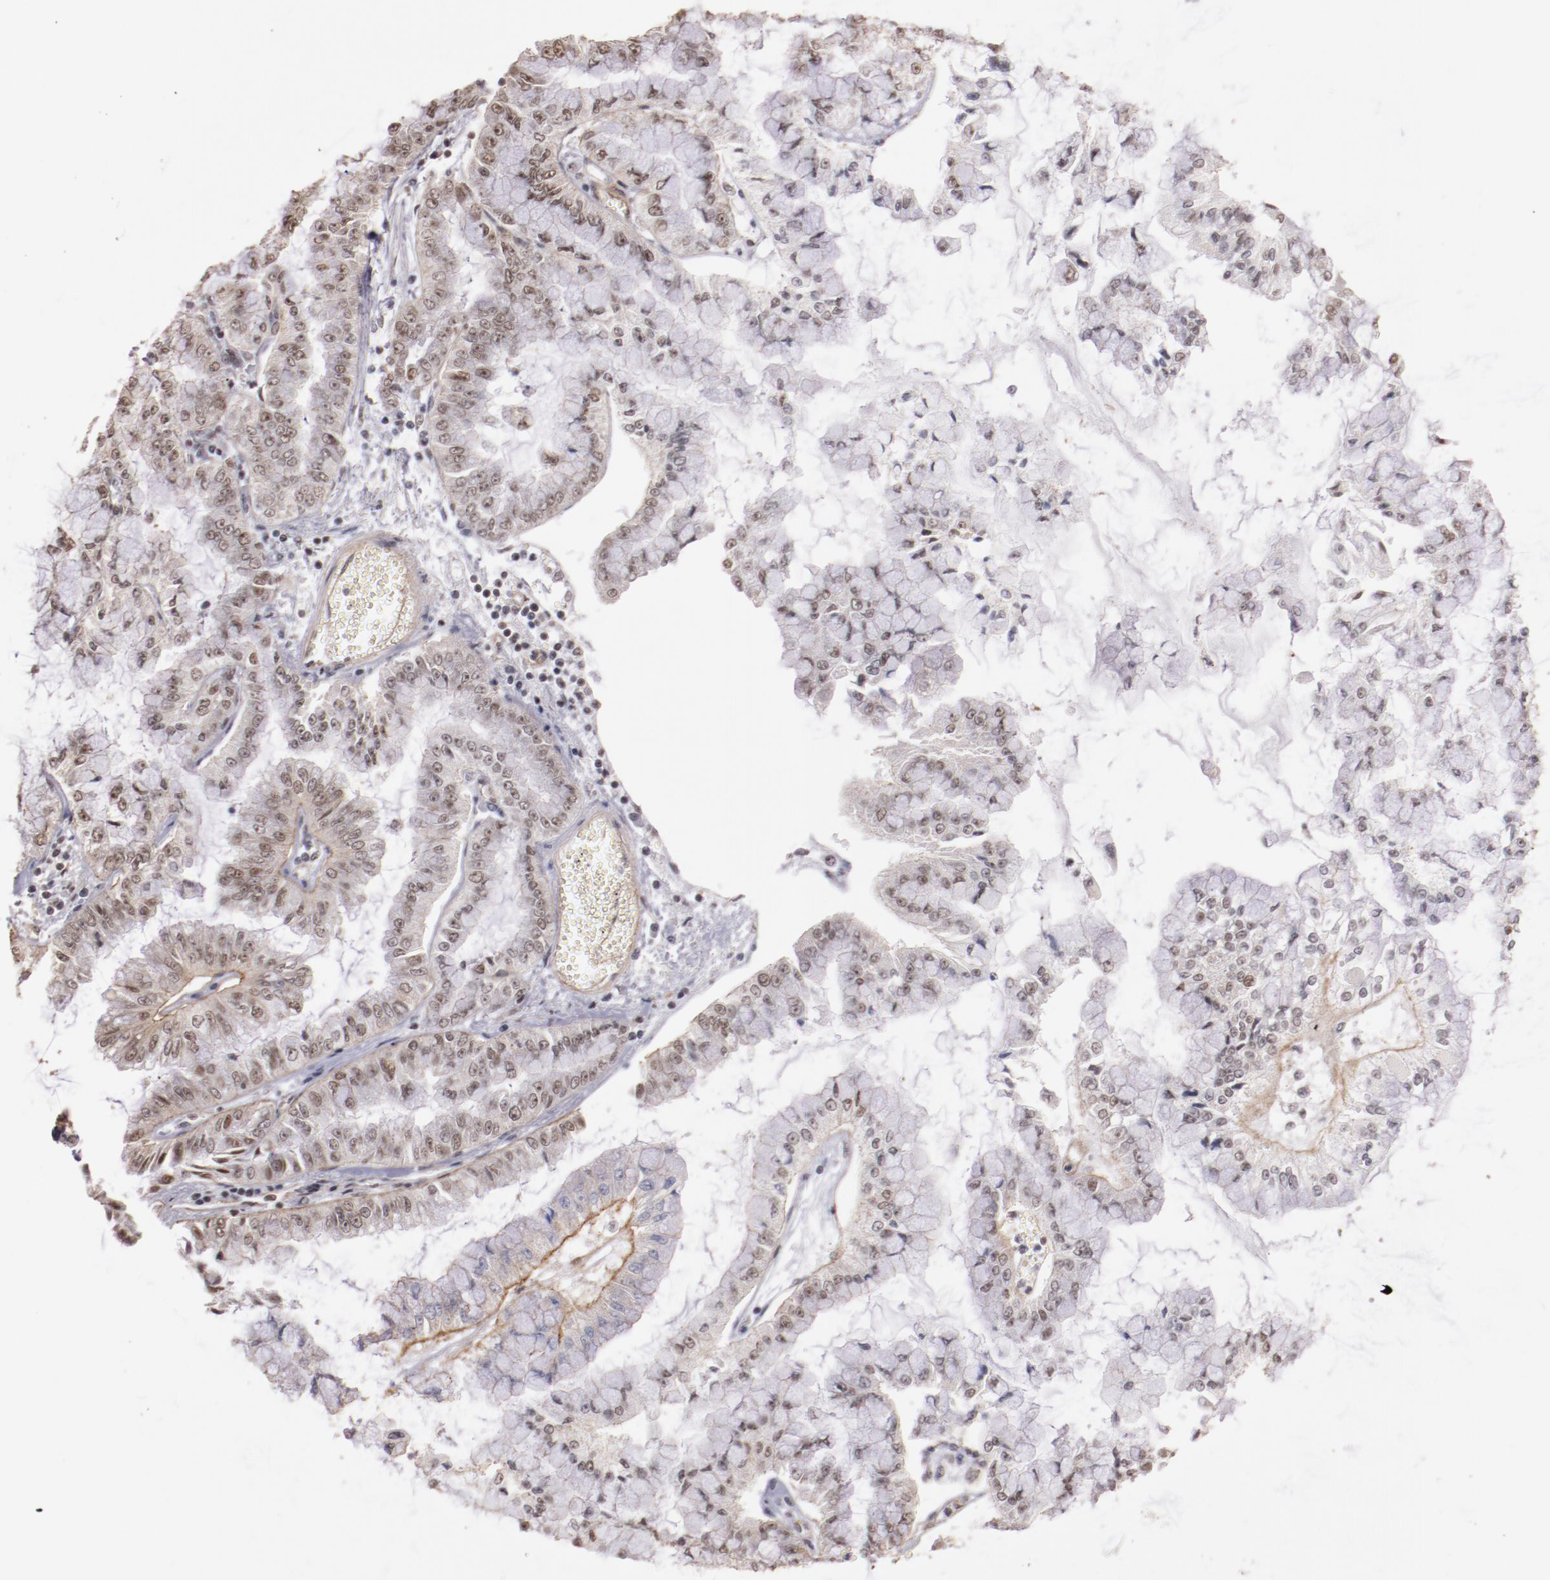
{"staining": {"intensity": "moderate", "quantity": "25%-75%", "location": "nuclear"}, "tissue": "liver cancer", "cell_type": "Tumor cells", "image_type": "cancer", "snomed": [{"axis": "morphology", "description": "Cholangiocarcinoma"}, {"axis": "topography", "description": "Liver"}], "caption": "Immunohistochemistry staining of liver cholangiocarcinoma, which demonstrates medium levels of moderate nuclear staining in about 25%-75% of tumor cells indicating moderate nuclear protein expression. The staining was performed using DAB (3,3'-diaminobenzidine) (brown) for protein detection and nuclei were counterstained in hematoxylin (blue).", "gene": "STAG2", "patient": {"sex": "female", "age": 79}}